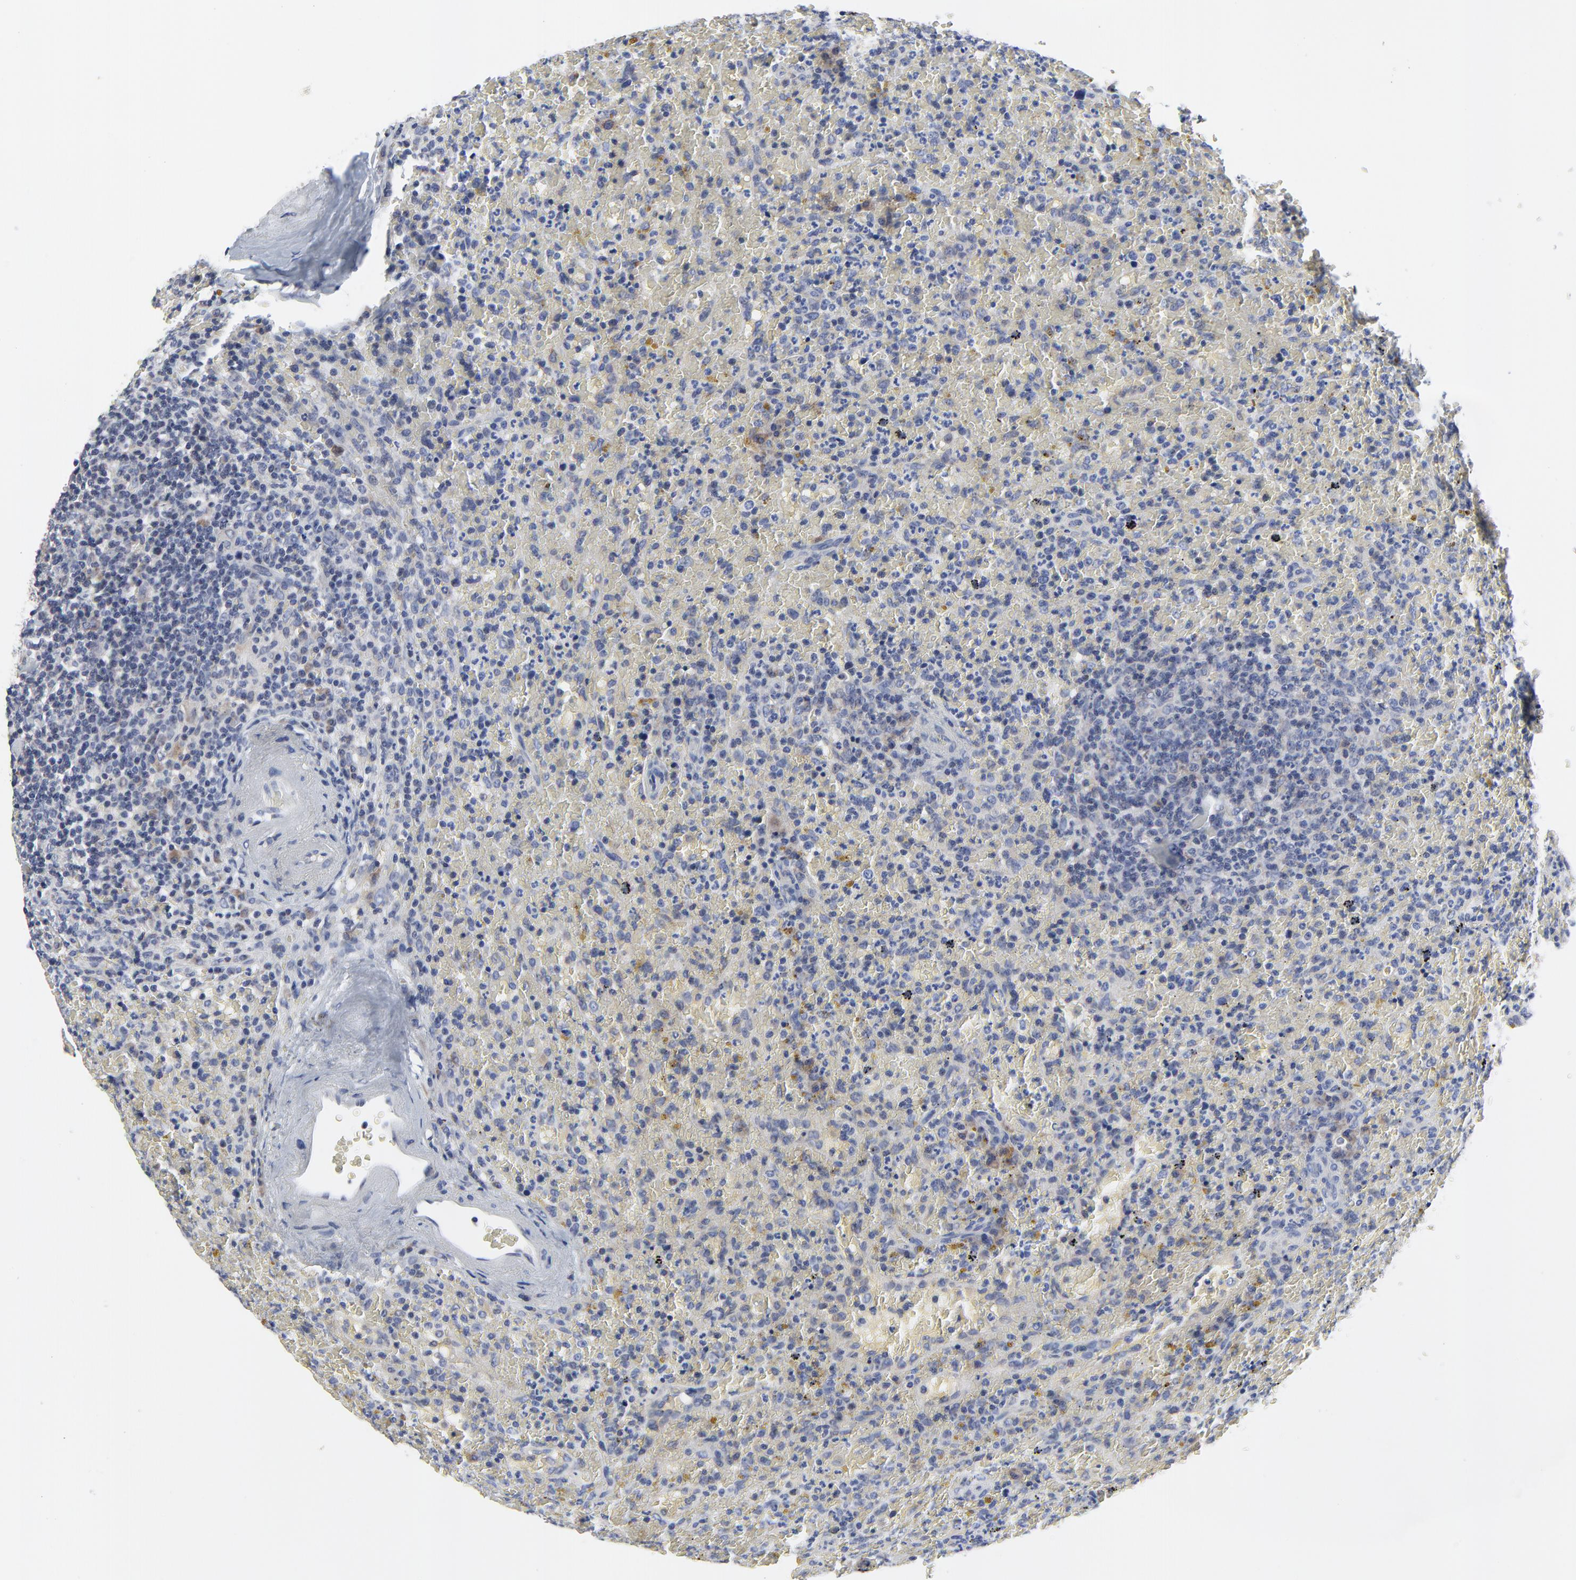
{"staining": {"intensity": "negative", "quantity": "none", "location": "none"}, "tissue": "lymphoma", "cell_type": "Tumor cells", "image_type": "cancer", "snomed": [{"axis": "morphology", "description": "Malignant lymphoma, non-Hodgkin's type, High grade"}, {"axis": "topography", "description": "Spleen"}, {"axis": "topography", "description": "Lymph node"}], "caption": "IHC micrograph of human lymphoma stained for a protein (brown), which exhibits no positivity in tumor cells. The staining is performed using DAB (3,3'-diaminobenzidine) brown chromogen with nuclei counter-stained in using hematoxylin.", "gene": "NLGN3", "patient": {"sex": "female", "age": 70}}